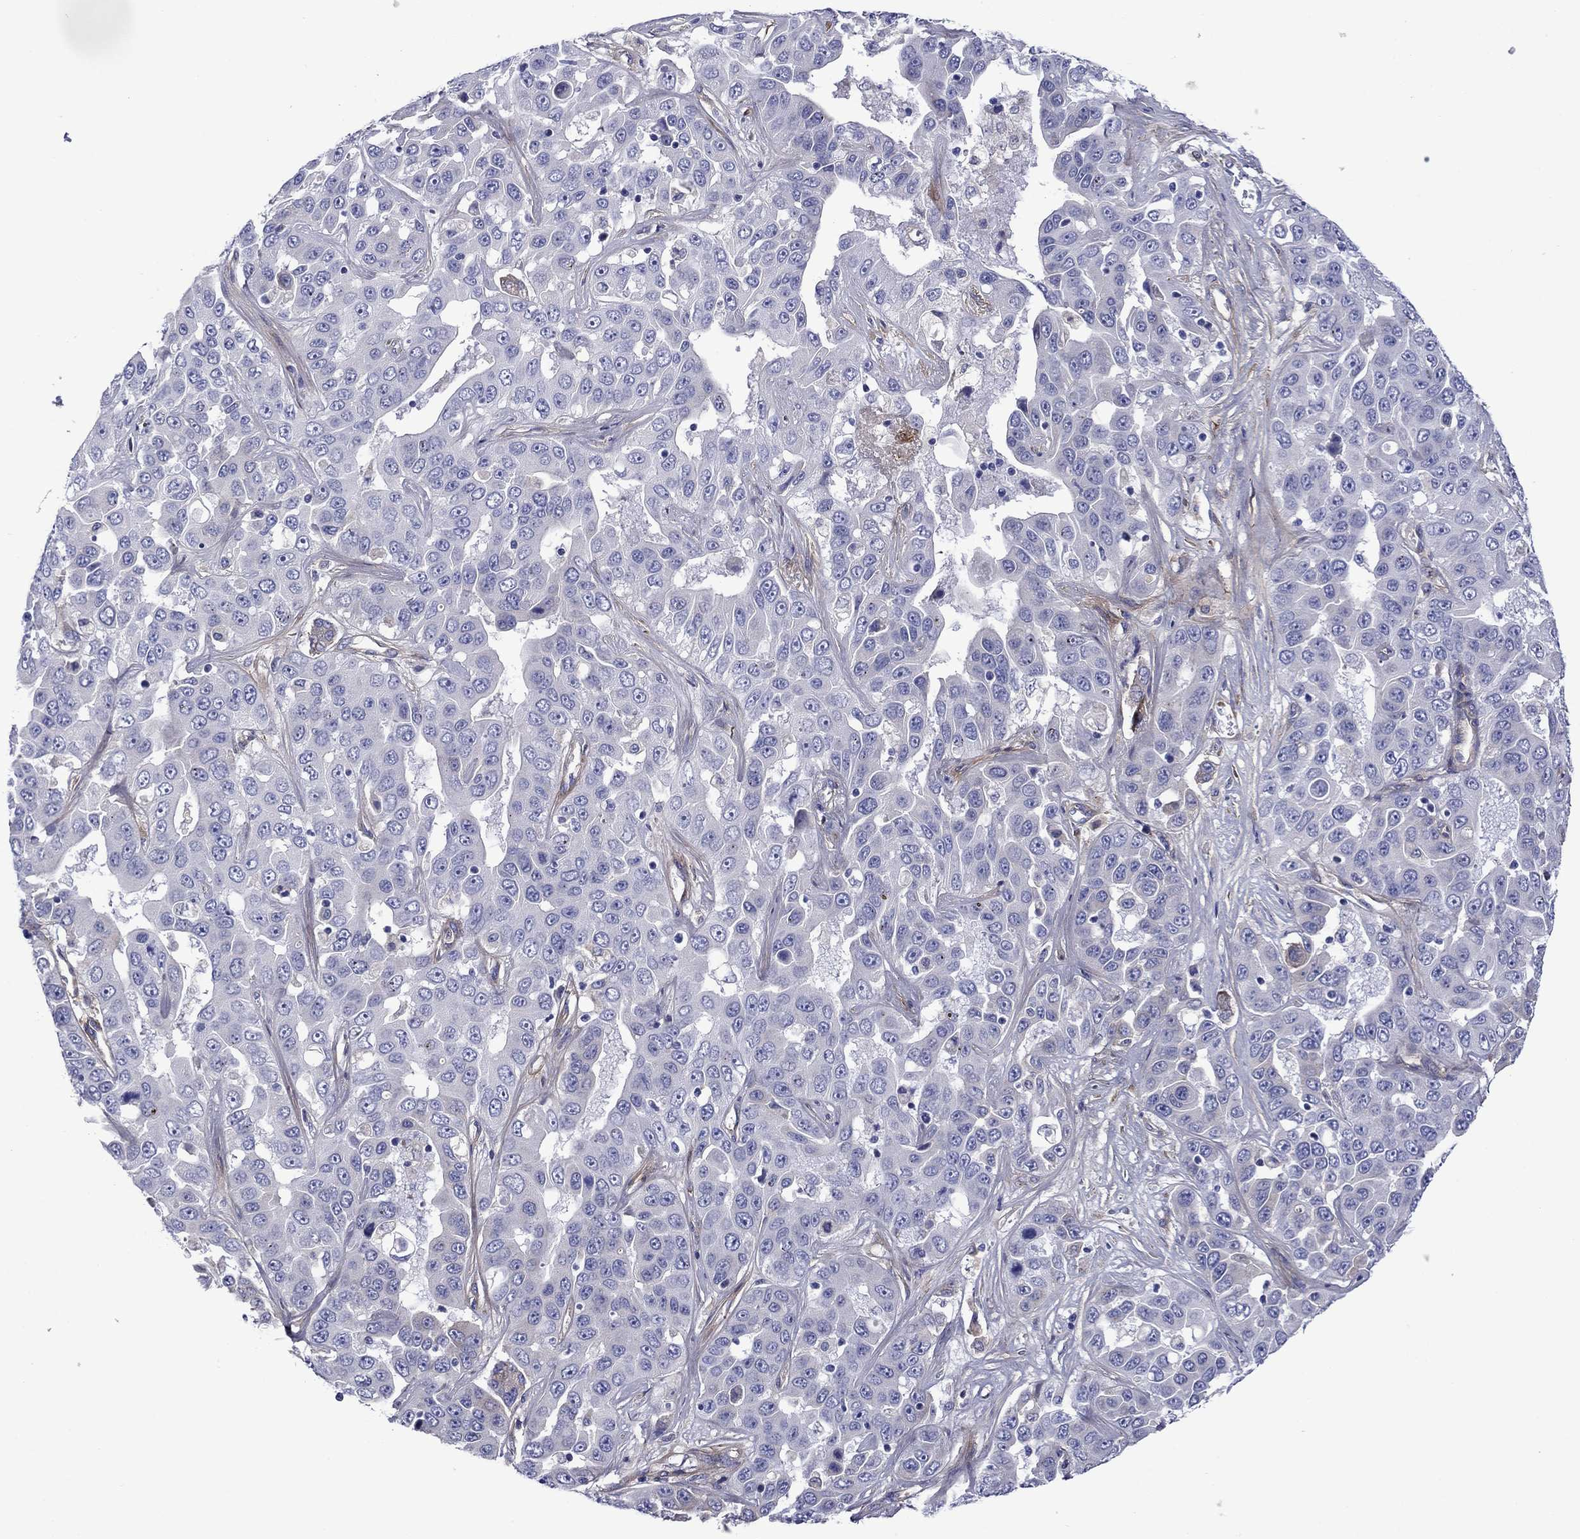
{"staining": {"intensity": "negative", "quantity": "none", "location": "none"}, "tissue": "liver cancer", "cell_type": "Tumor cells", "image_type": "cancer", "snomed": [{"axis": "morphology", "description": "Cholangiocarcinoma"}, {"axis": "topography", "description": "Liver"}], "caption": "DAB immunohistochemical staining of cholangiocarcinoma (liver) reveals no significant expression in tumor cells.", "gene": "HSPG2", "patient": {"sex": "female", "age": 52}}